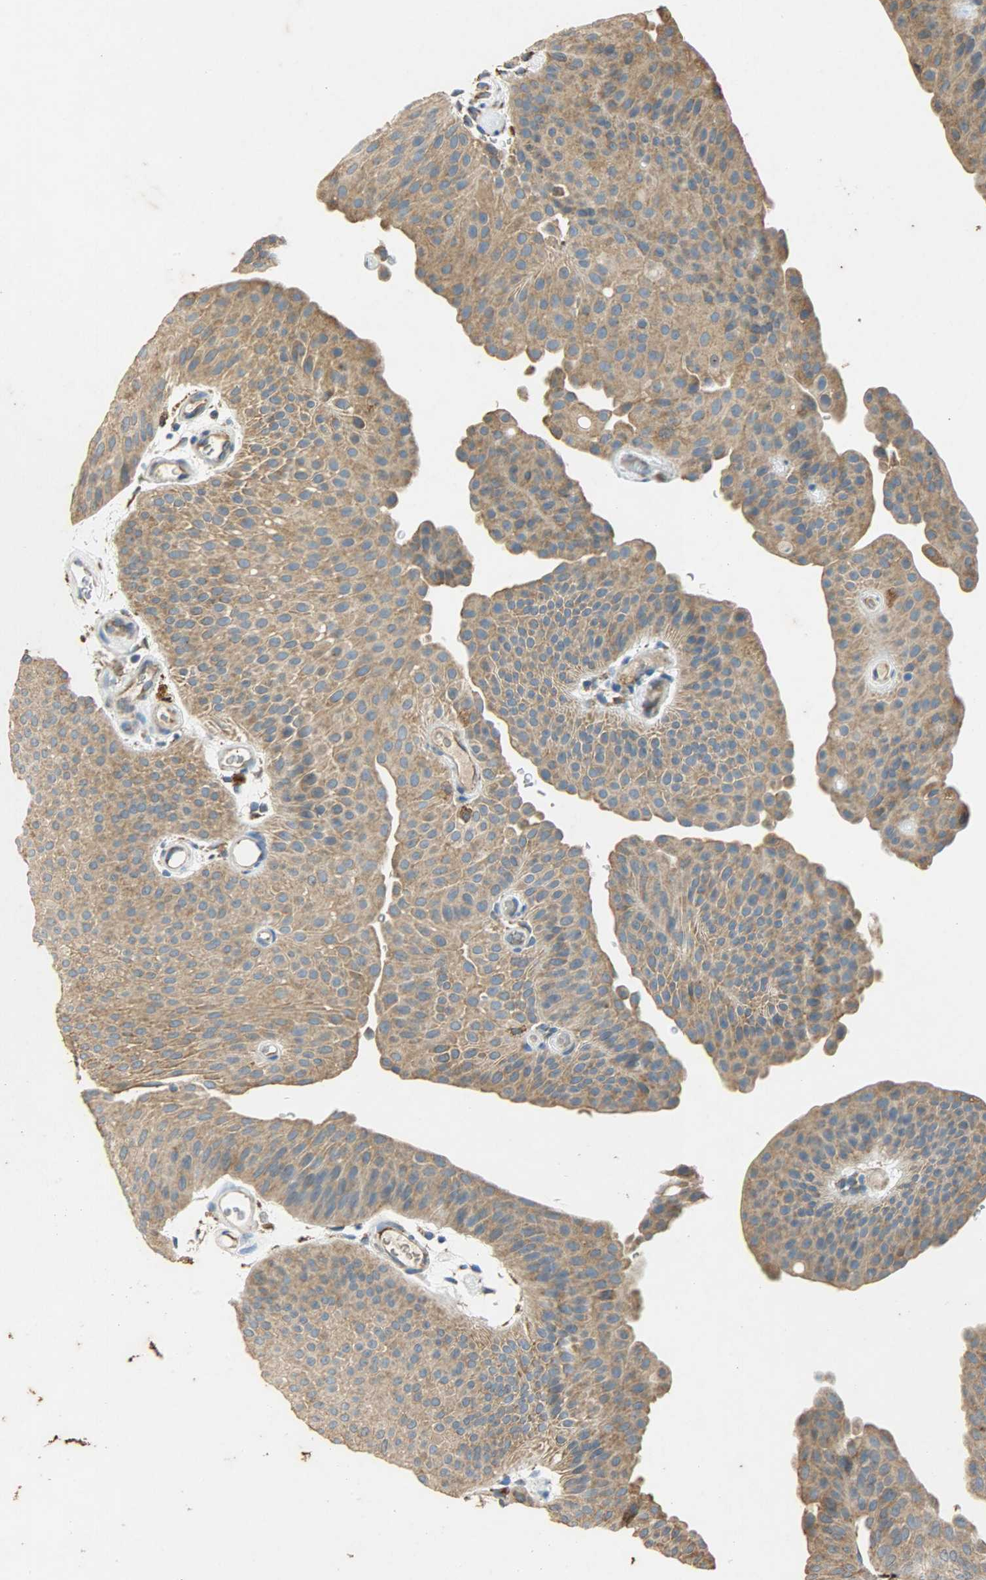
{"staining": {"intensity": "moderate", "quantity": ">75%", "location": "cytoplasmic/membranous"}, "tissue": "urothelial cancer", "cell_type": "Tumor cells", "image_type": "cancer", "snomed": [{"axis": "morphology", "description": "Urothelial carcinoma, Low grade"}, {"axis": "topography", "description": "Urinary bladder"}], "caption": "Immunohistochemistry (DAB (3,3'-diaminobenzidine)) staining of urothelial cancer exhibits moderate cytoplasmic/membranous protein expression in approximately >75% of tumor cells. (DAB (3,3'-diaminobenzidine) IHC, brown staining for protein, blue staining for nuclei).", "gene": "HSPA5", "patient": {"sex": "female", "age": 60}}